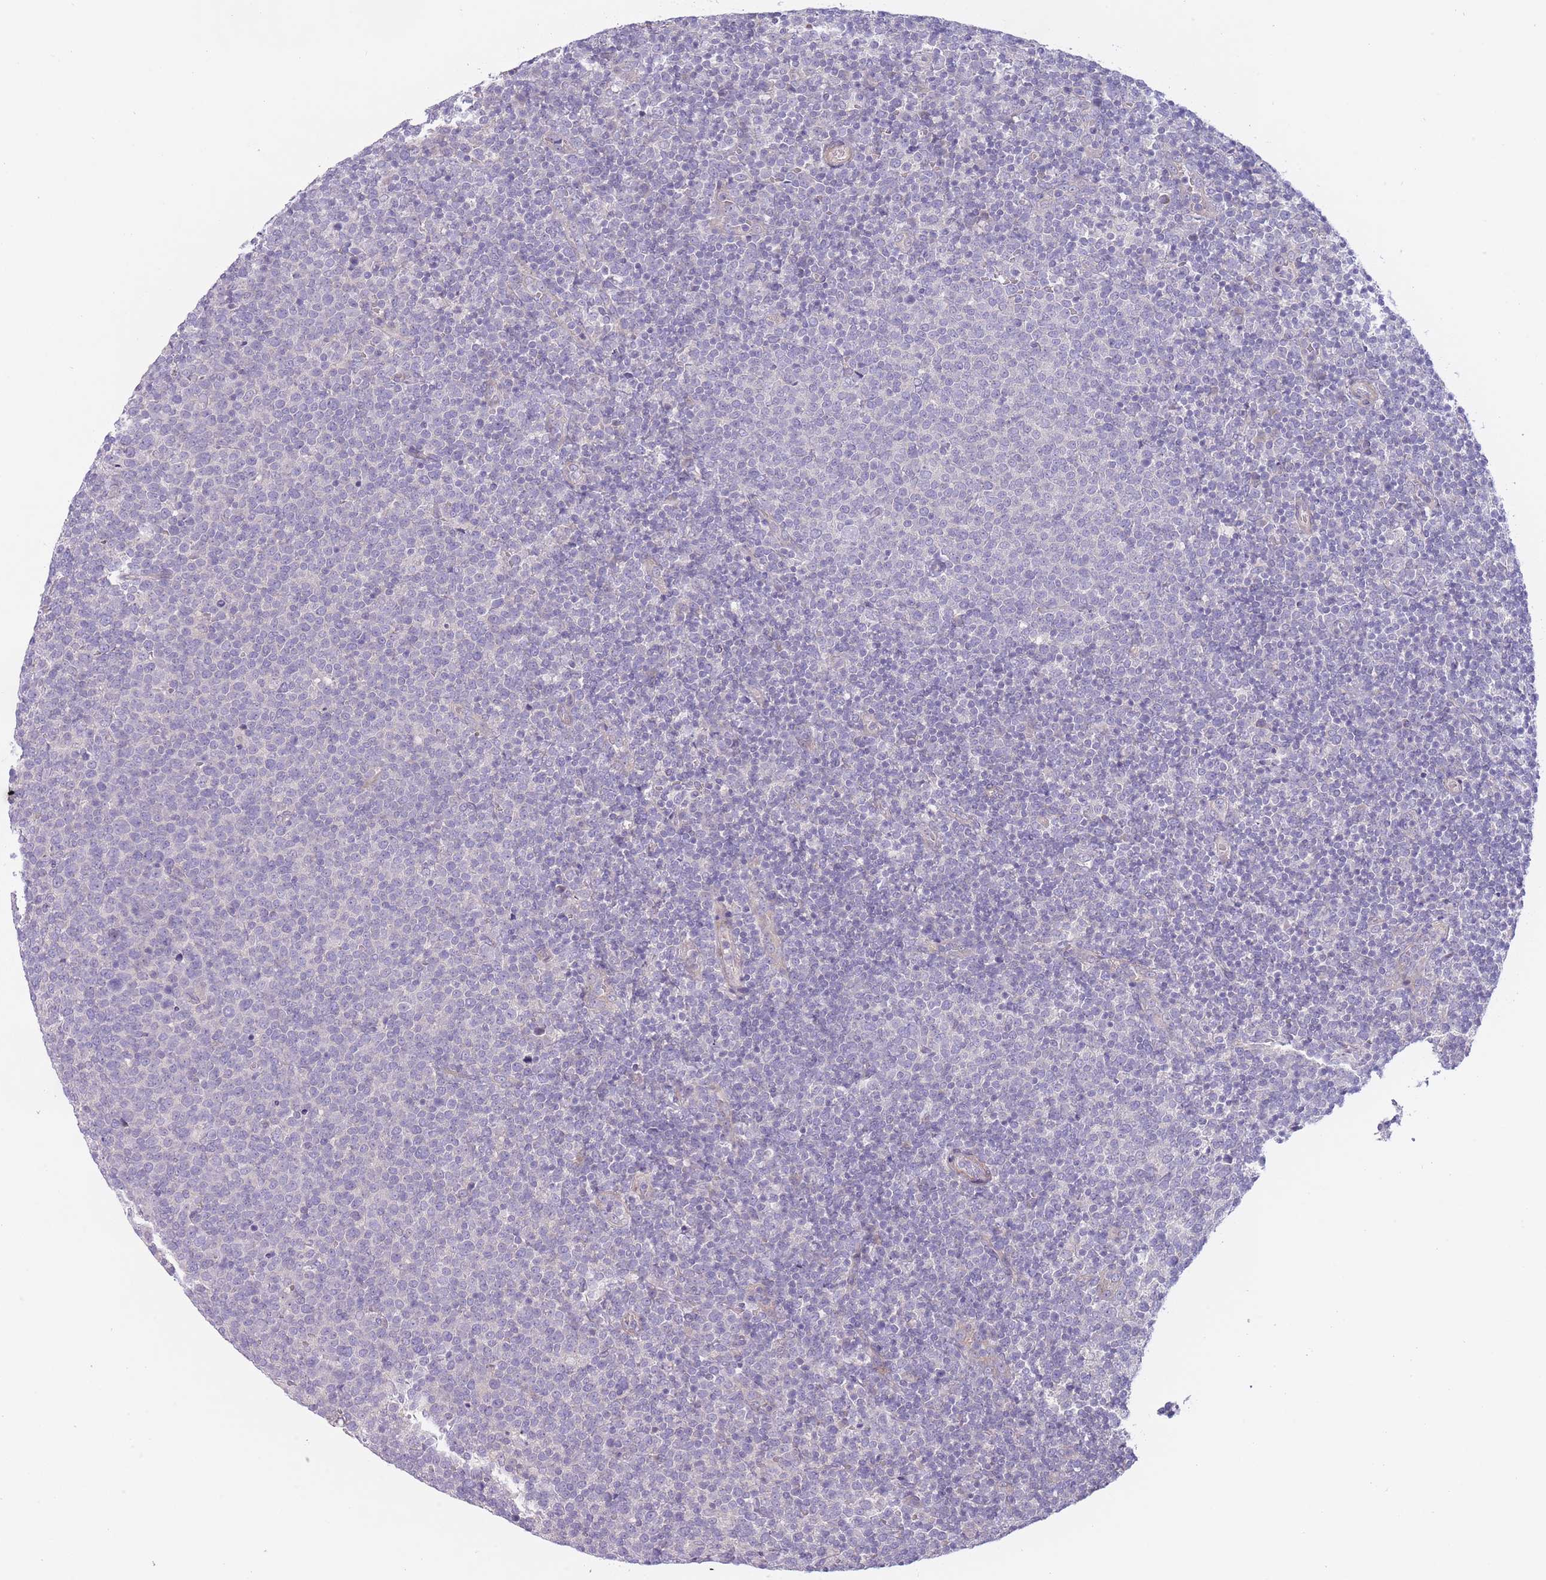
{"staining": {"intensity": "negative", "quantity": "none", "location": "none"}, "tissue": "lymphoma", "cell_type": "Tumor cells", "image_type": "cancer", "snomed": [{"axis": "morphology", "description": "Malignant lymphoma, non-Hodgkin's type, High grade"}, {"axis": "topography", "description": "Lymph node"}], "caption": "An immunohistochemistry histopathology image of high-grade malignant lymphoma, non-Hodgkin's type is shown. There is no staining in tumor cells of high-grade malignant lymphoma, non-Hodgkin's type.", "gene": "PNPLA5", "patient": {"sex": "male", "age": 61}}